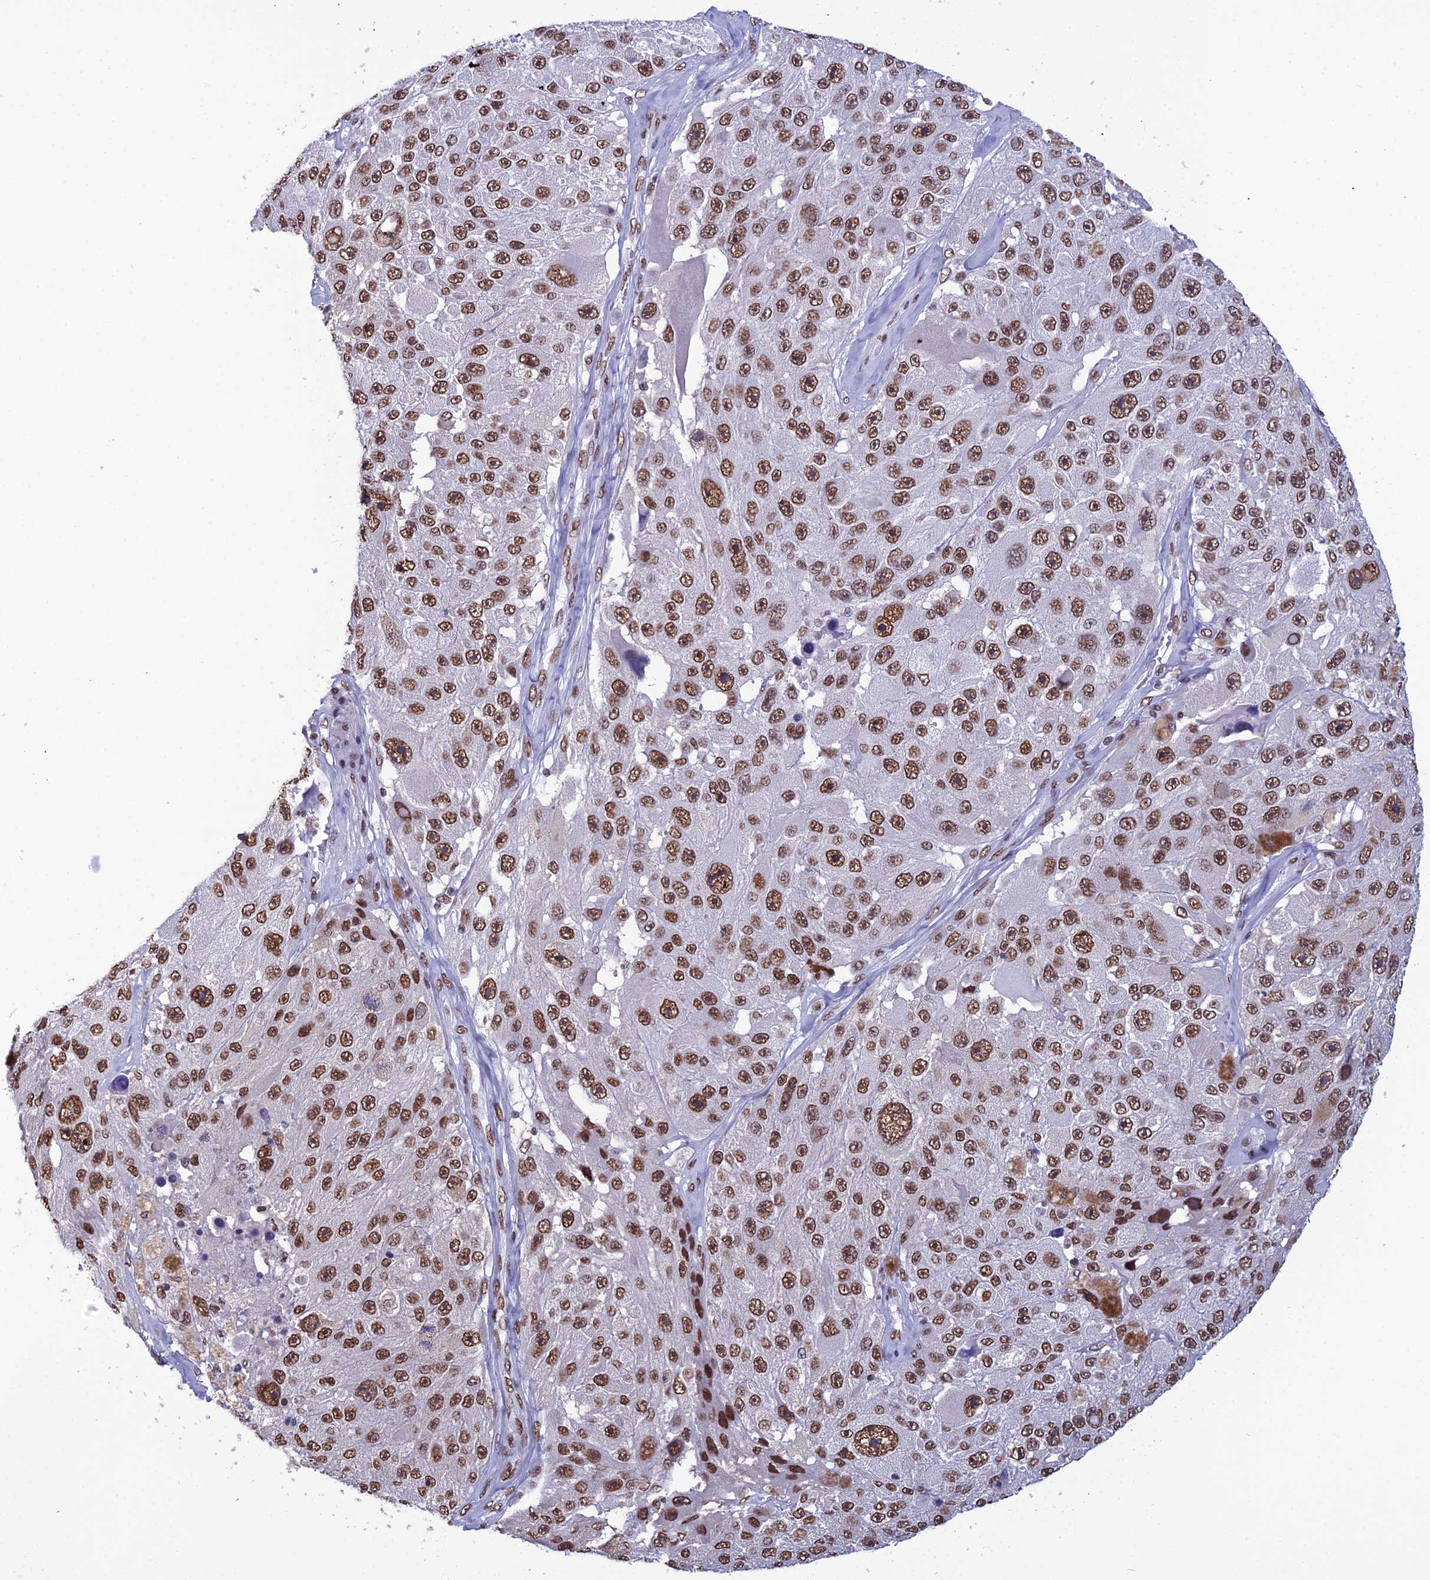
{"staining": {"intensity": "strong", "quantity": ">75%", "location": "nuclear"}, "tissue": "melanoma", "cell_type": "Tumor cells", "image_type": "cancer", "snomed": [{"axis": "morphology", "description": "Malignant melanoma, Metastatic site"}, {"axis": "topography", "description": "Lymph node"}], "caption": "DAB (3,3'-diaminobenzidine) immunohistochemical staining of human melanoma shows strong nuclear protein positivity in approximately >75% of tumor cells.", "gene": "PRAMEF12", "patient": {"sex": "male", "age": 62}}